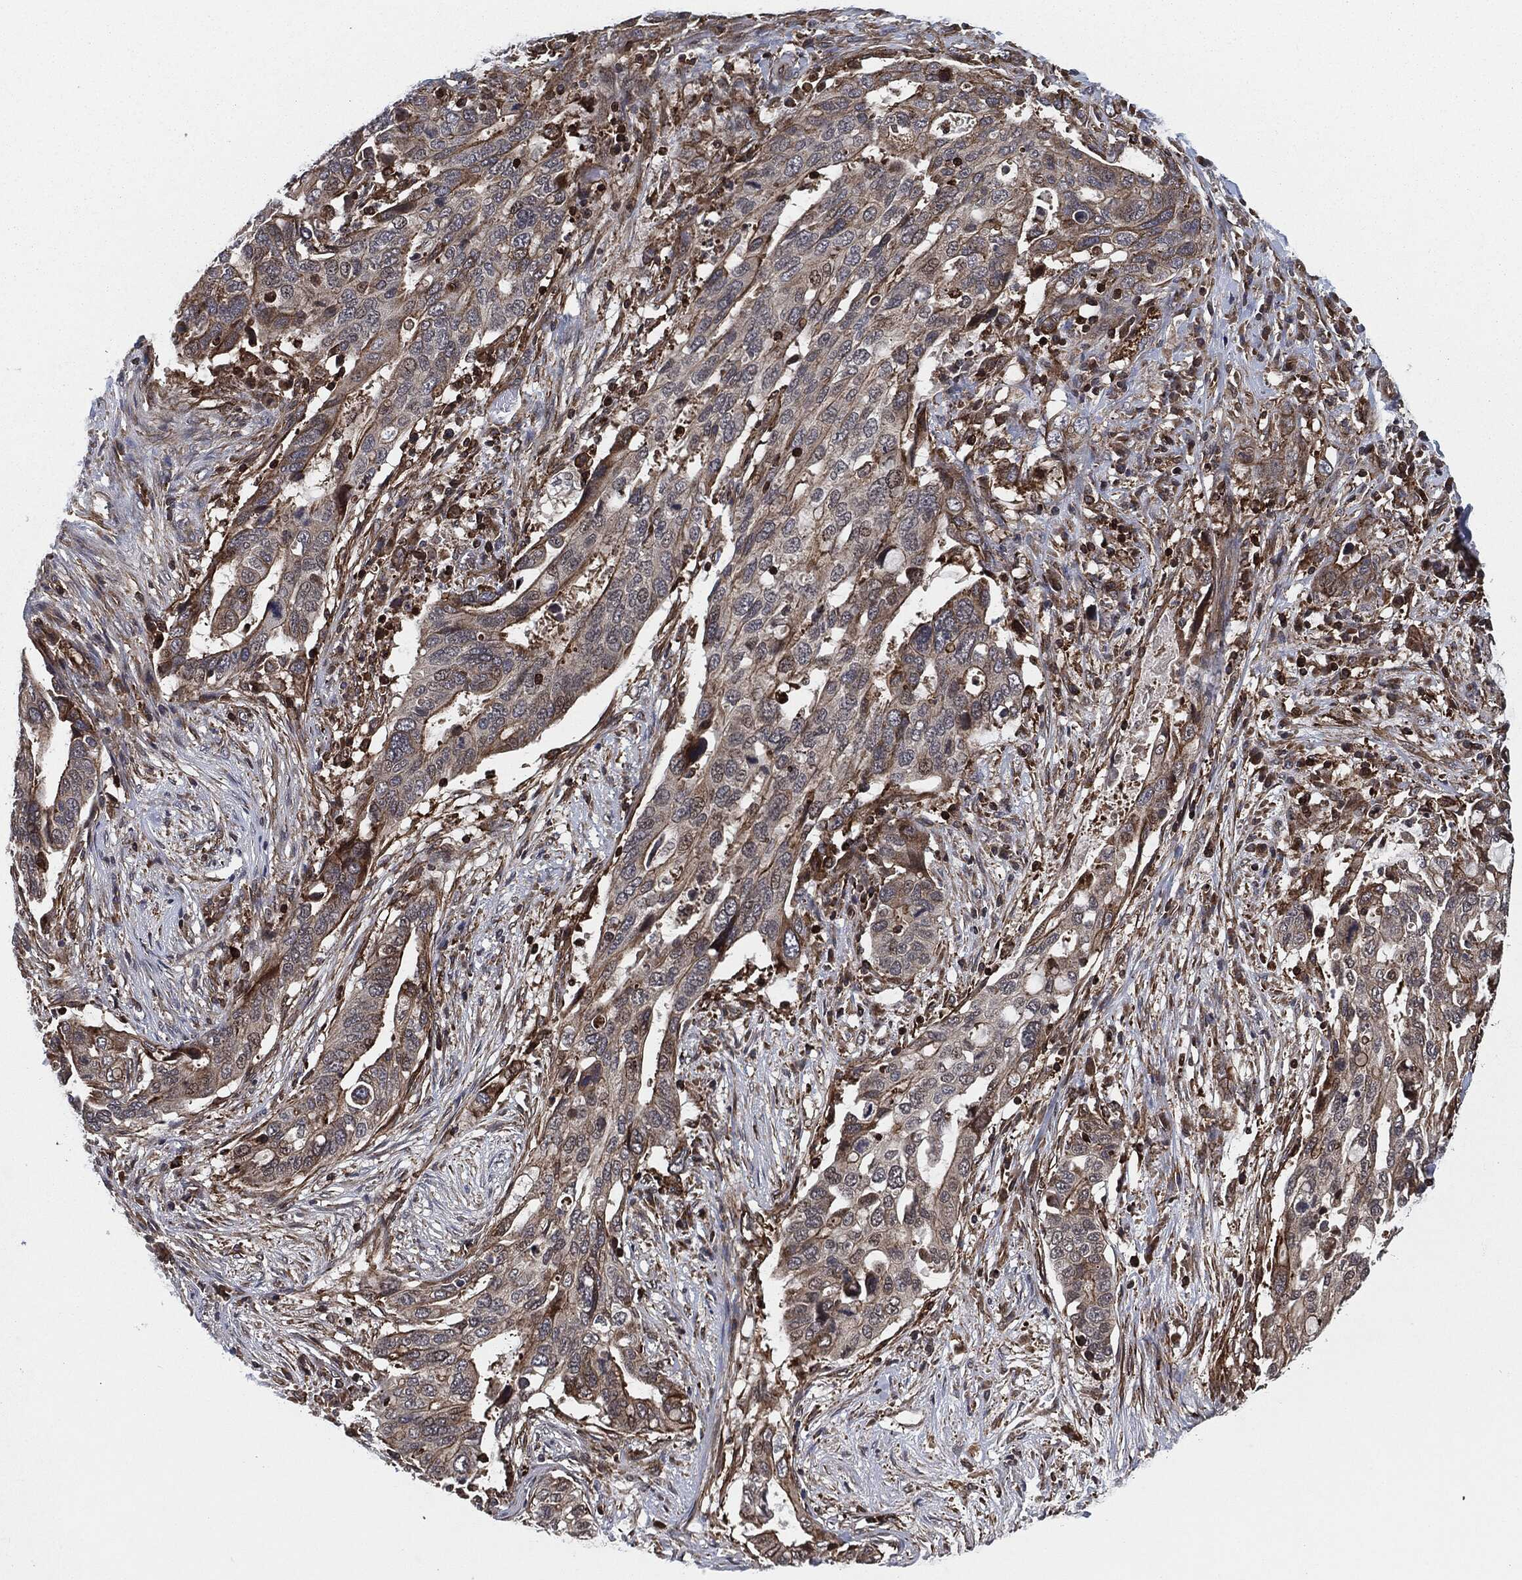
{"staining": {"intensity": "moderate", "quantity": "<25%", "location": "cytoplasmic/membranous"}, "tissue": "stomach cancer", "cell_type": "Tumor cells", "image_type": "cancer", "snomed": [{"axis": "morphology", "description": "Adenocarcinoma, NOS"}, {"axis": "topography", "description": "Stomach"}], "caption": "Protein staining shows moderate cytoplasmic/membranous positivity in about <25% of tumor cells in stomach adenocarcinoma. The staining was performed using DAB to visualize the protein expression in brown, while the nuclei were stained in blue with hematoxylin (Magnification: 20x).", "gene": "UBR1", "patient": {"sex": "male", "age": 54}}